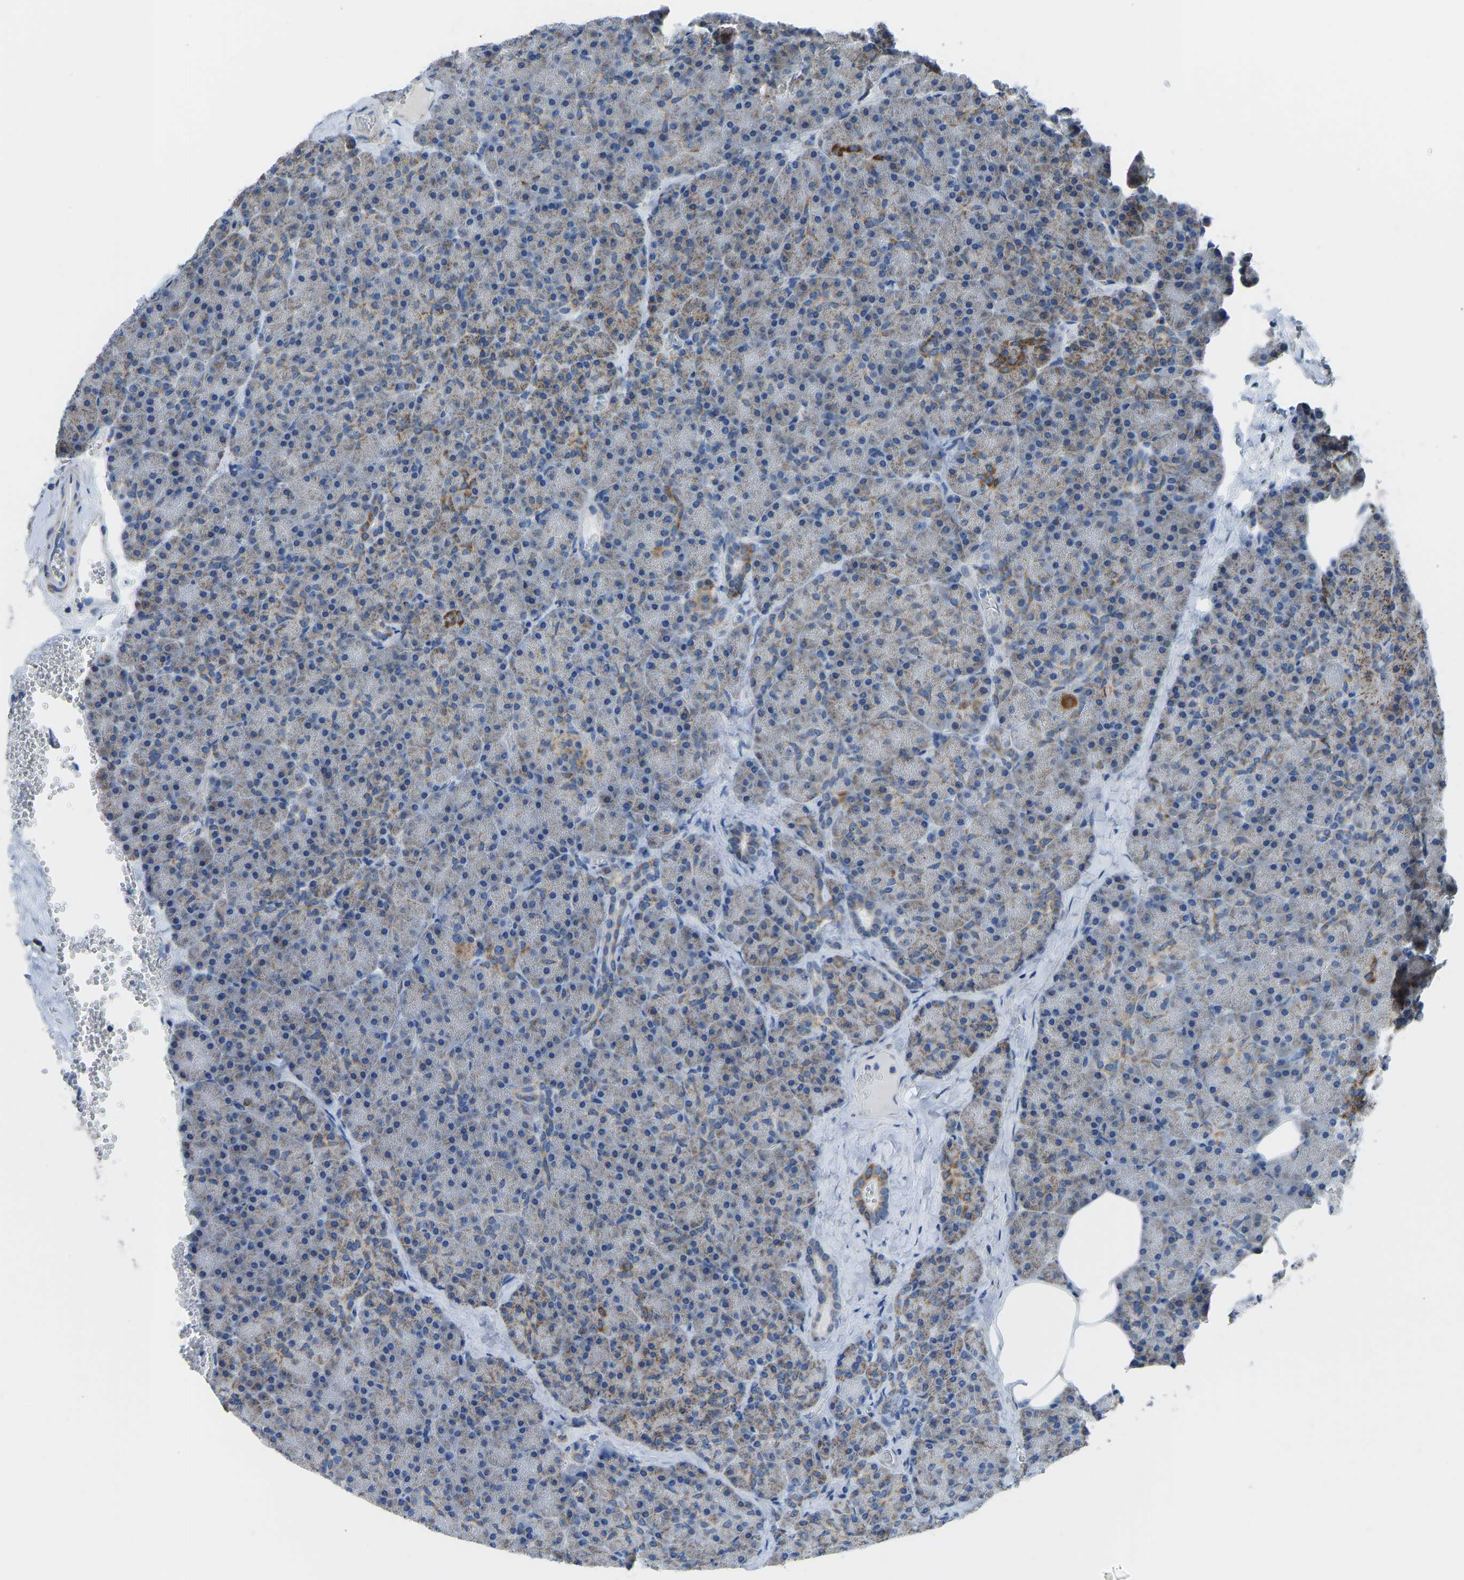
{"staining": {"intensity": "moderate", "quantity": "<25%", "location": "cytoplasmic/membranous"}, "tissue": "pancreas", "cell_type": "Exocrine glandular cells", "image_type": "normal", "snomed": [{"axis": "morphology", "description": "Normal tissue, NOS"}, {"axis": "morphology", "description": "Carcinoid, malignant, NOS"}, {"axis": "topography", "description": "Pancreas"}], "caption": "Immunohistochemistry (IHC) (DAB (3,3'-diaminobenzidine)) staining of unremarkable pancreas demonstrates moderate cytoplasmic/membranous protein expression in approximately <25% of exocrine glandular cells. Using DAB (brown) and hematoxylin (blue) stains, captured at high magnification using brightfield microscopy.", "gene": "SMIM20", "patient": {"sex": "female", "age": 35}}